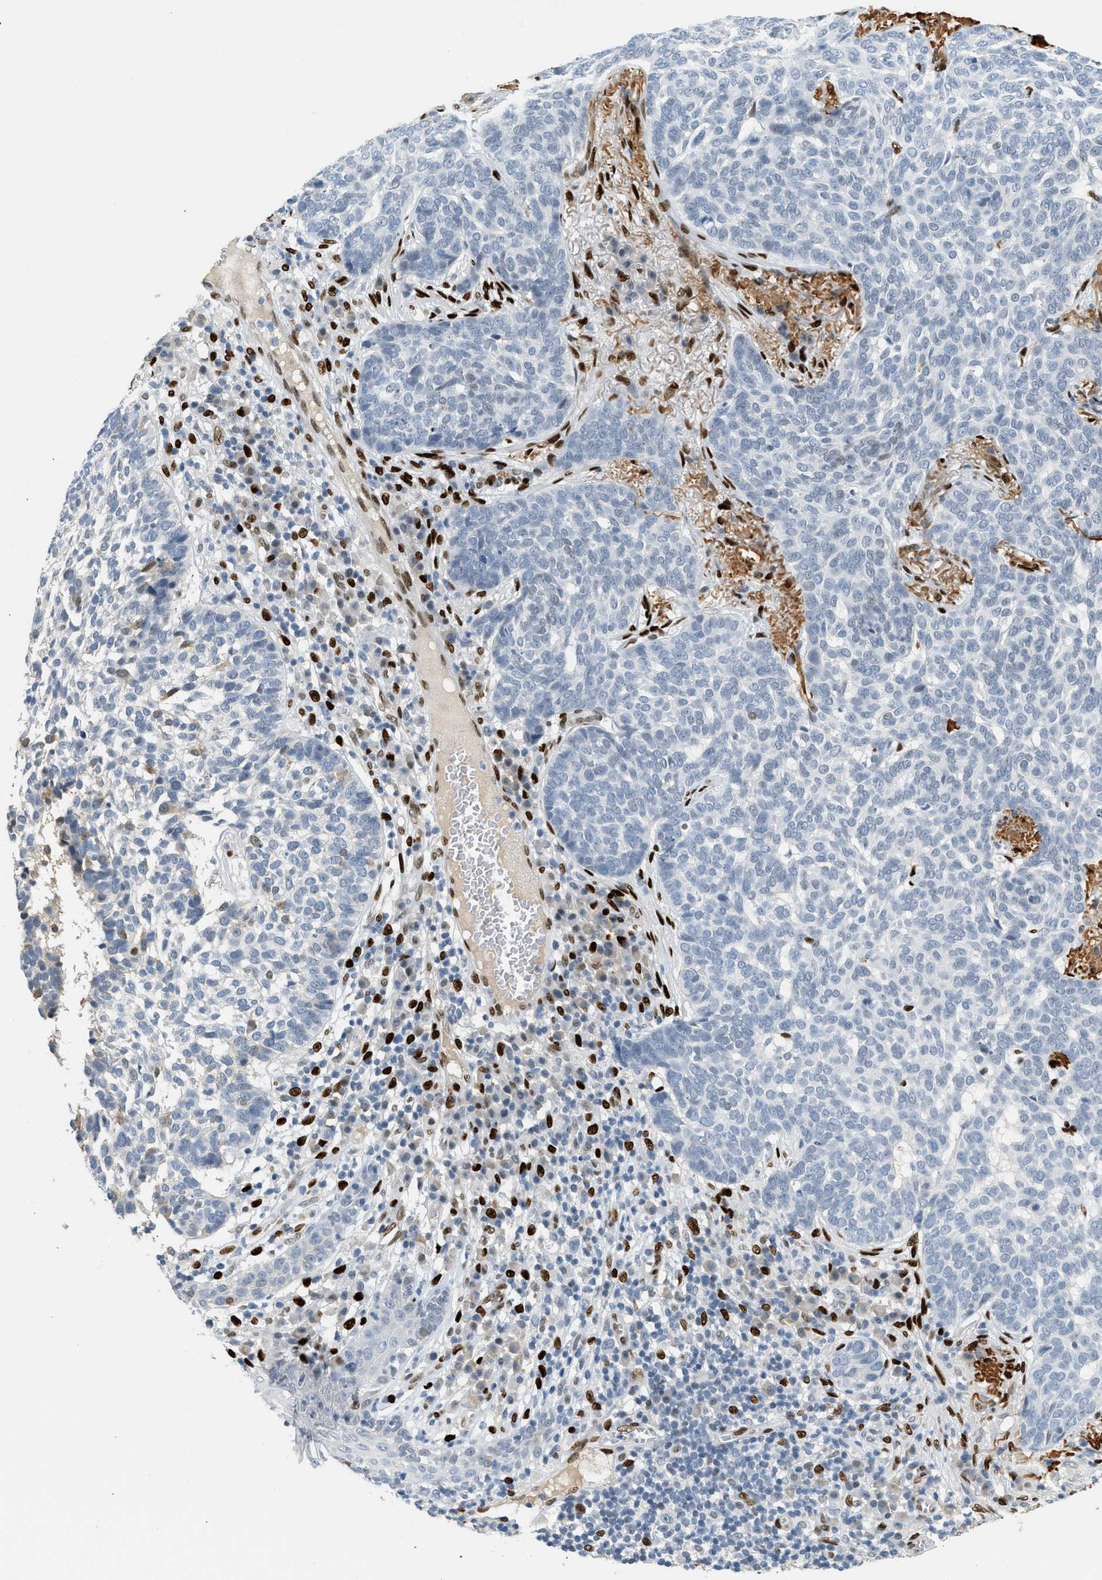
{"staining": {"intensity": "negative", "quantity": "none", "location": "none"}, "tissue": "skin cancer", "cell_type": "Tumor cells", "image_type": "cancer", "snomed": [{"axis": "morphology", "description": "Basal cell carcinoma"}, {"axis": "topography", "description": "Skin"}], "caption": "Tumor cells are negative for brown protein staining in skin cancer.", "gene": "ZBTB20", "patient": {"sex": "male", "age": 85}}